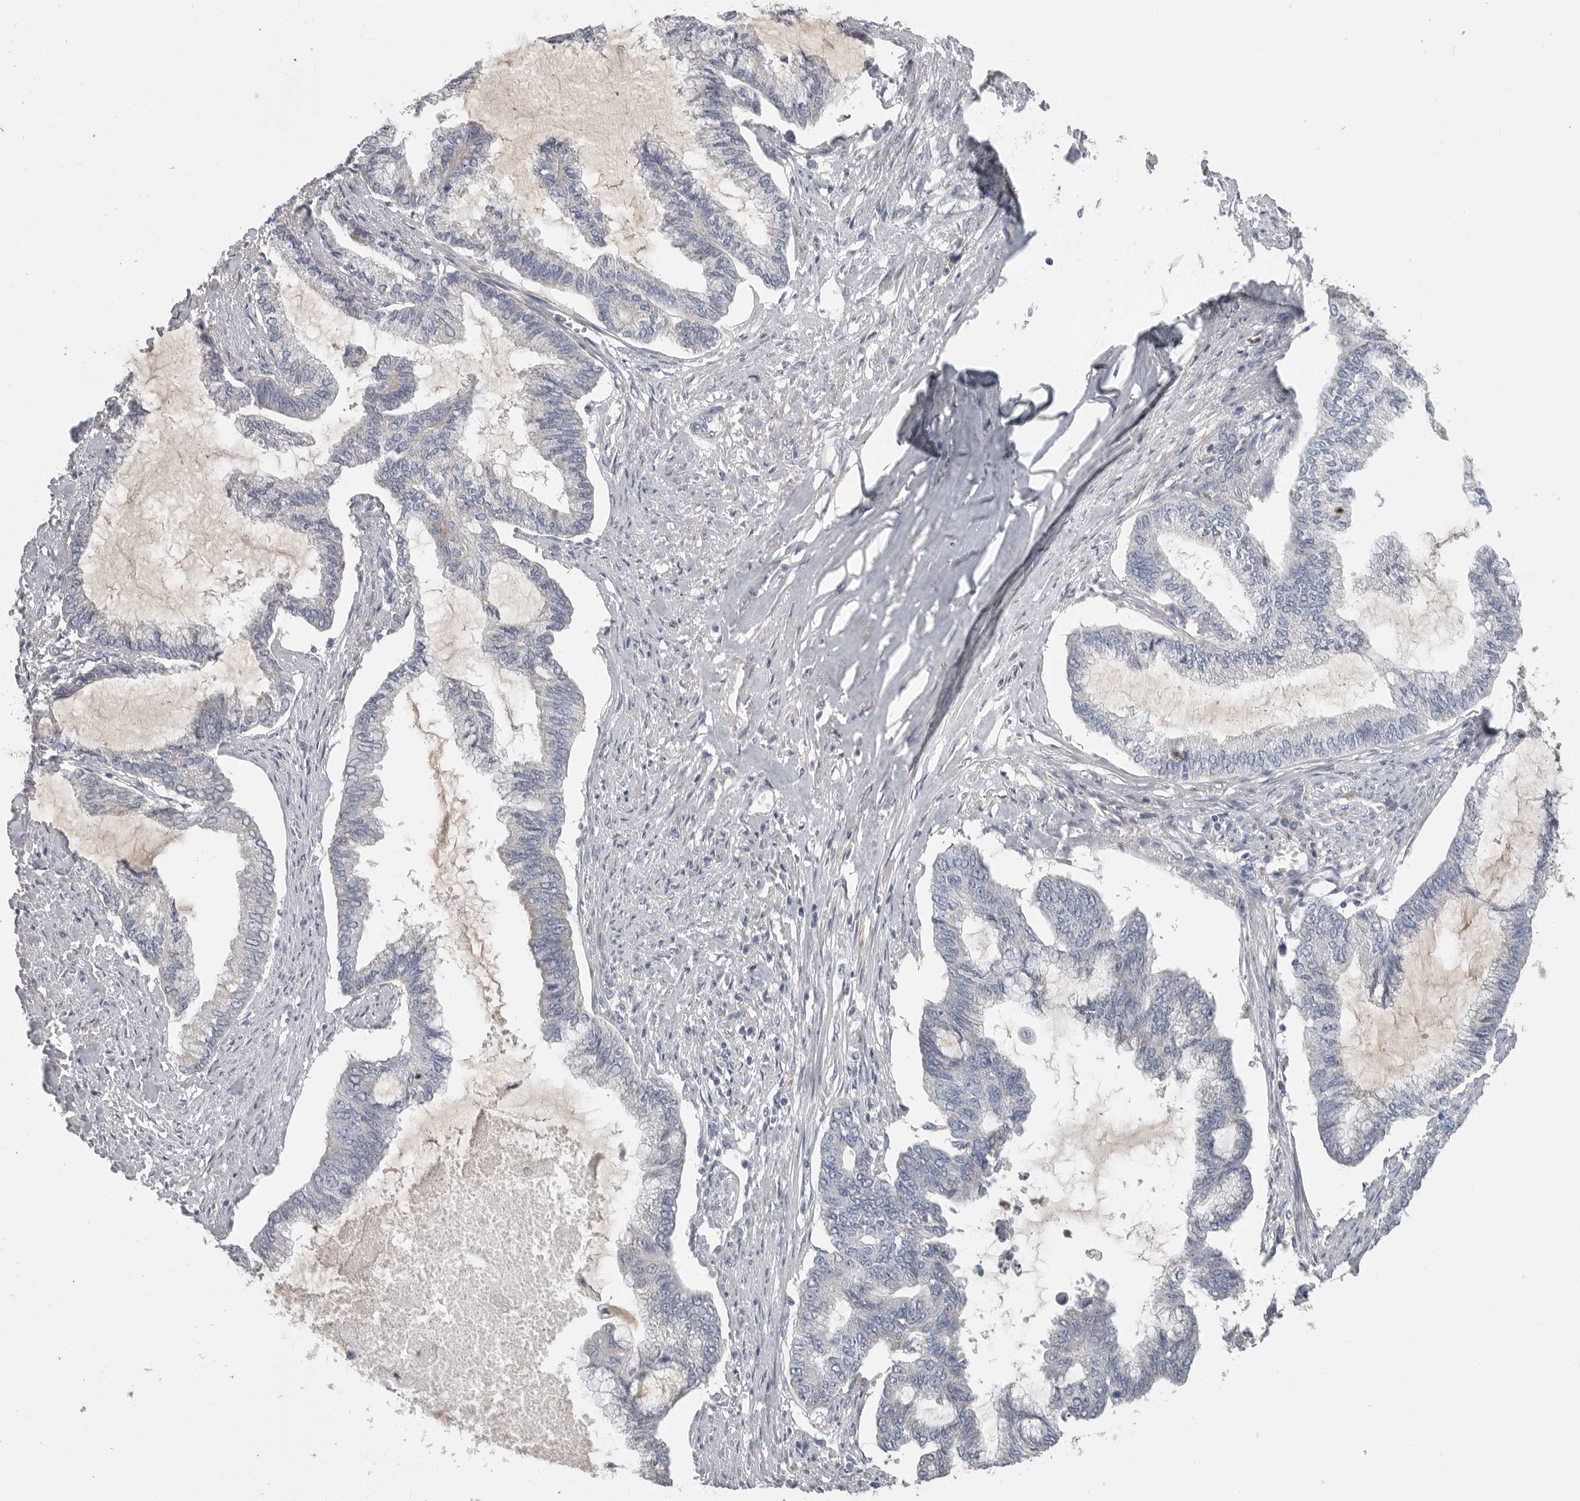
{"staining": {"intensity": "negative", "quantity": "none", "location": "none"}, "tissue": "endometrial cancer", "cell_type": "Tumor cells", "image_type": "cancer", "snomed": [{"axis": "morphology", "description": "Adenocarcinoma, NOS"}, {"axis": "topography", "description": "Endometrium"}], "caption": "The image demonstrates no significant expression in tumor cells of adenocarcinoma (endometrial).", "gene": "SDC3", "patient": {"sex": "female", "age": 86}}